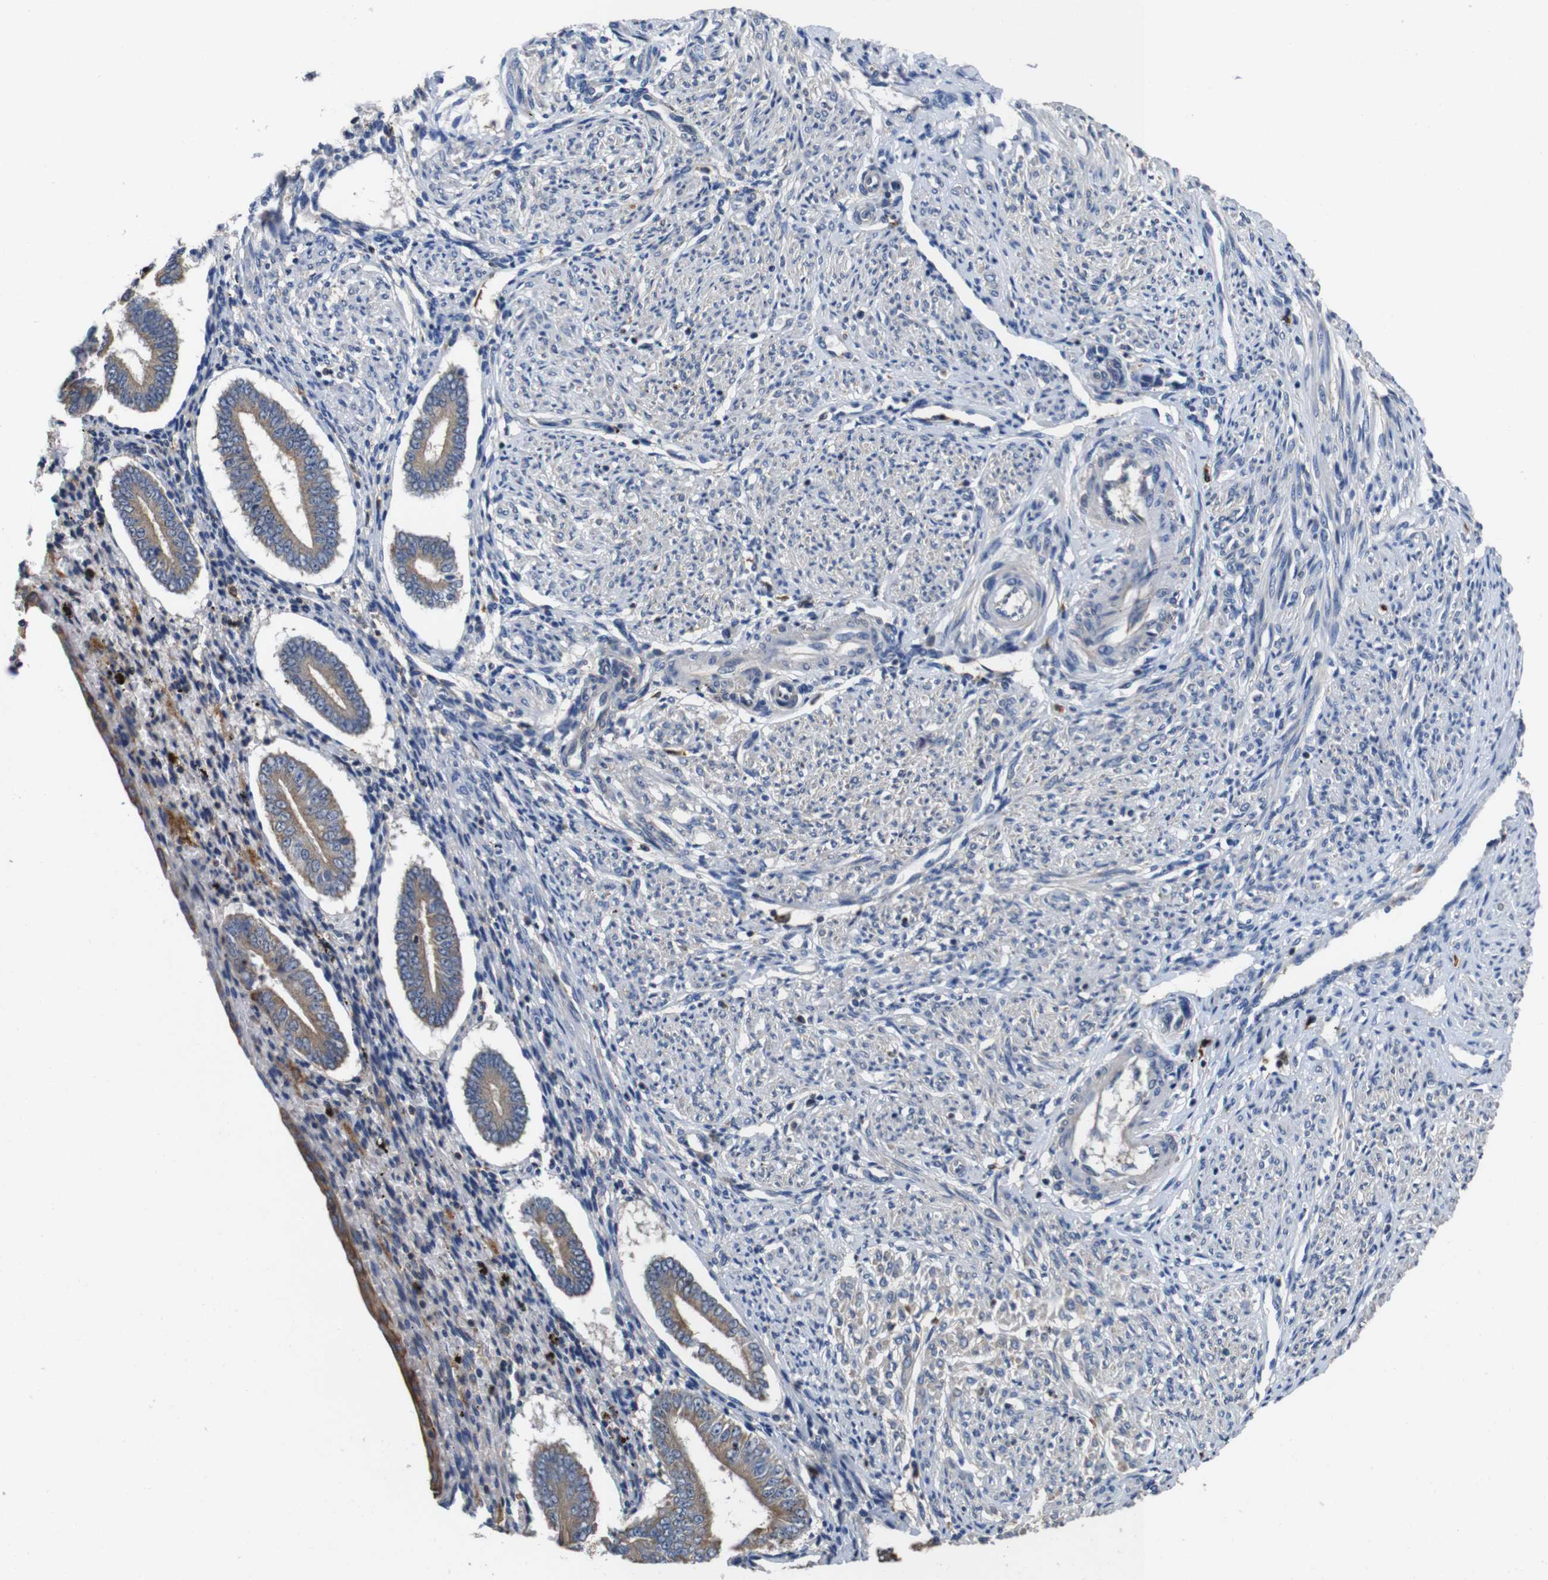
{"staining": {"intensity": "negative", "quantity": "none", "location": "none"}, "tissue": "endometrium", "cell_type": "Cells in endometrial stroma", "image_type": "normal", "snomed": [{"axis": "morphology", "description": "Normal tissue, NOS"}, {"axis": "topography", "description": "Endometrium"}], "caption": "Endometrium stained for a protein using immunohistochemistry (IHC) exhibits no staining cells in endometrial stroma.", "gene": "GLIPR1", "patient": {"sex": "female", "age": 42}}